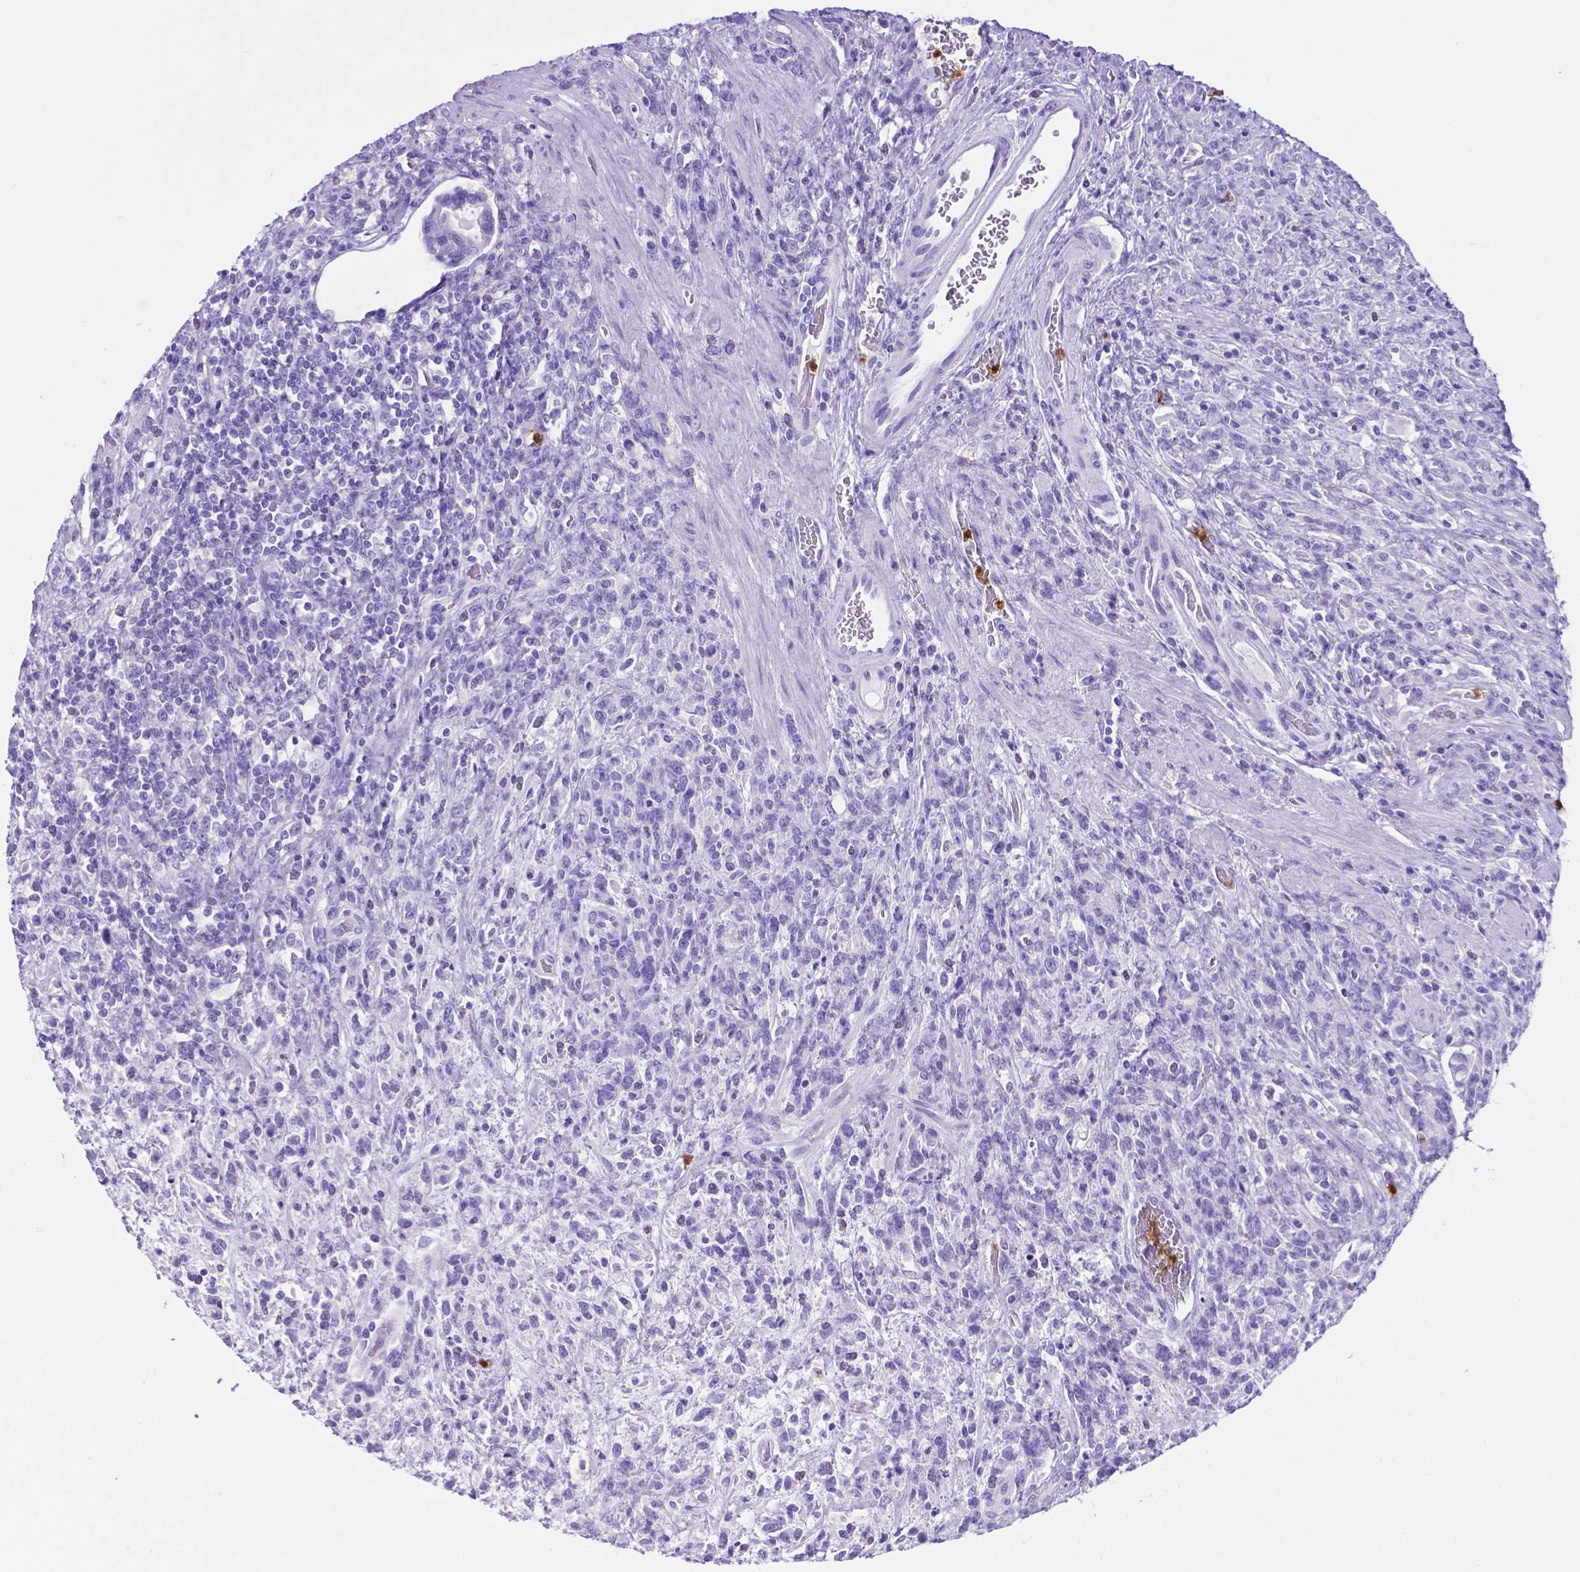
{"staining": {"intensity": "negative", "quantity": "none", "location": "none"}, "tissue": "stomach cancer", "cell_type": "Tumor cells", "image_type": "cancer", "snomed": [{"axis": "morphology", "description": "Adenocarcinoma, NOS"}, {"axis": "topography", "description": "Stomach"}], "caption": "This is an immunohistochemistry histopathology image of stomach cancer (adenocarcinoma). There is no expression in tumor cells.", "gene": "LZTR1", "patient": {"sex": "female", "age": 57}}